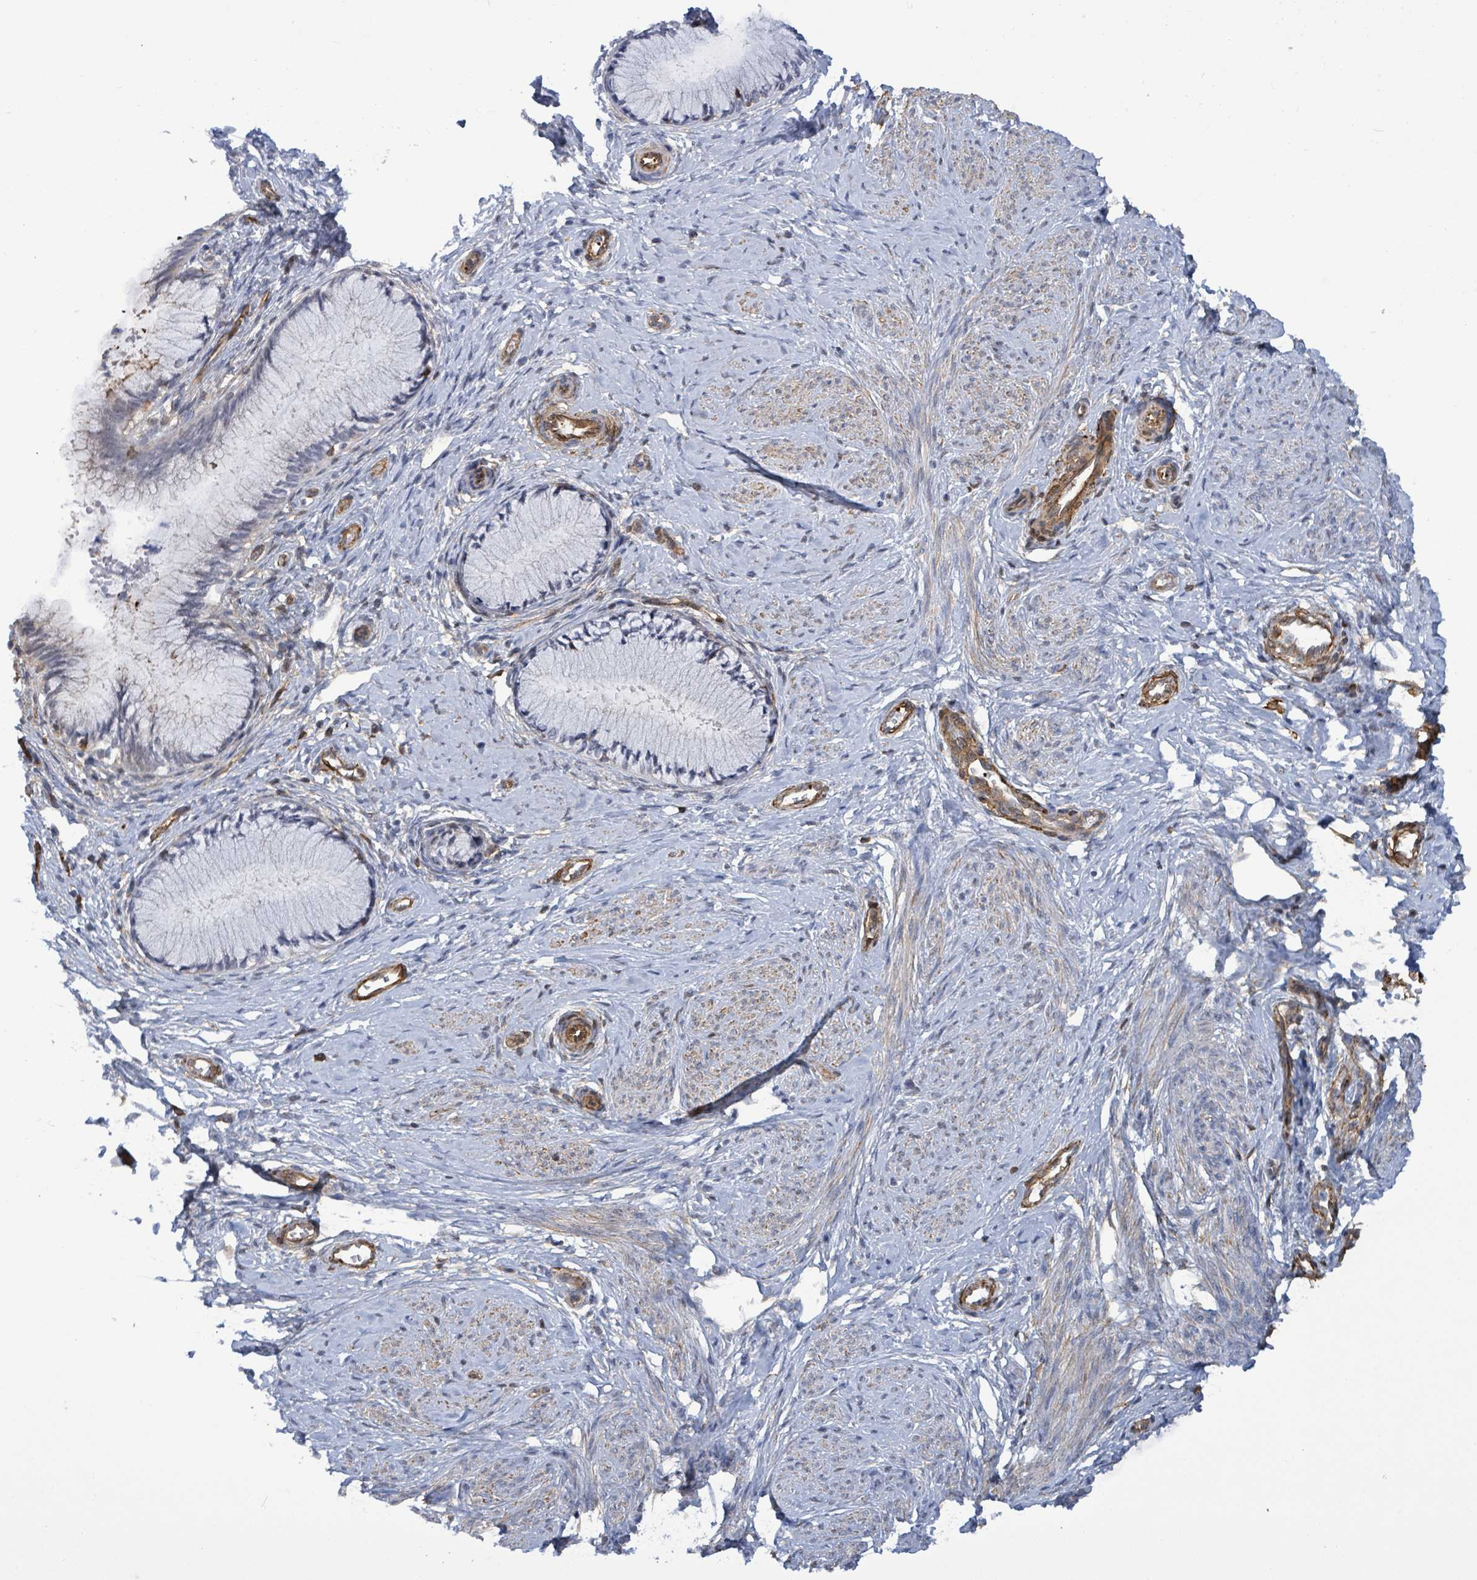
{"staining": {"intensity": "negative", "quantity": "none", "location": "none"}, "tissue": "cervical cancer", "cell_type": "Tumor cells", "image_type": "cancer", "snomed": [{"axis": "morphology", "description": "Adenocarcinoma, NOS"}, {"axis": "topography", "description": "Cervix"}], "caption": "IHC photomicrograph of neoplastic tissue: human cervical cancer (adenocarcinoma) stained with DAB demonstrates no significant protein positivity in tumor cells.", "gene": "PRKRIP1", "patient": {"sex": "female", "age": 36}}